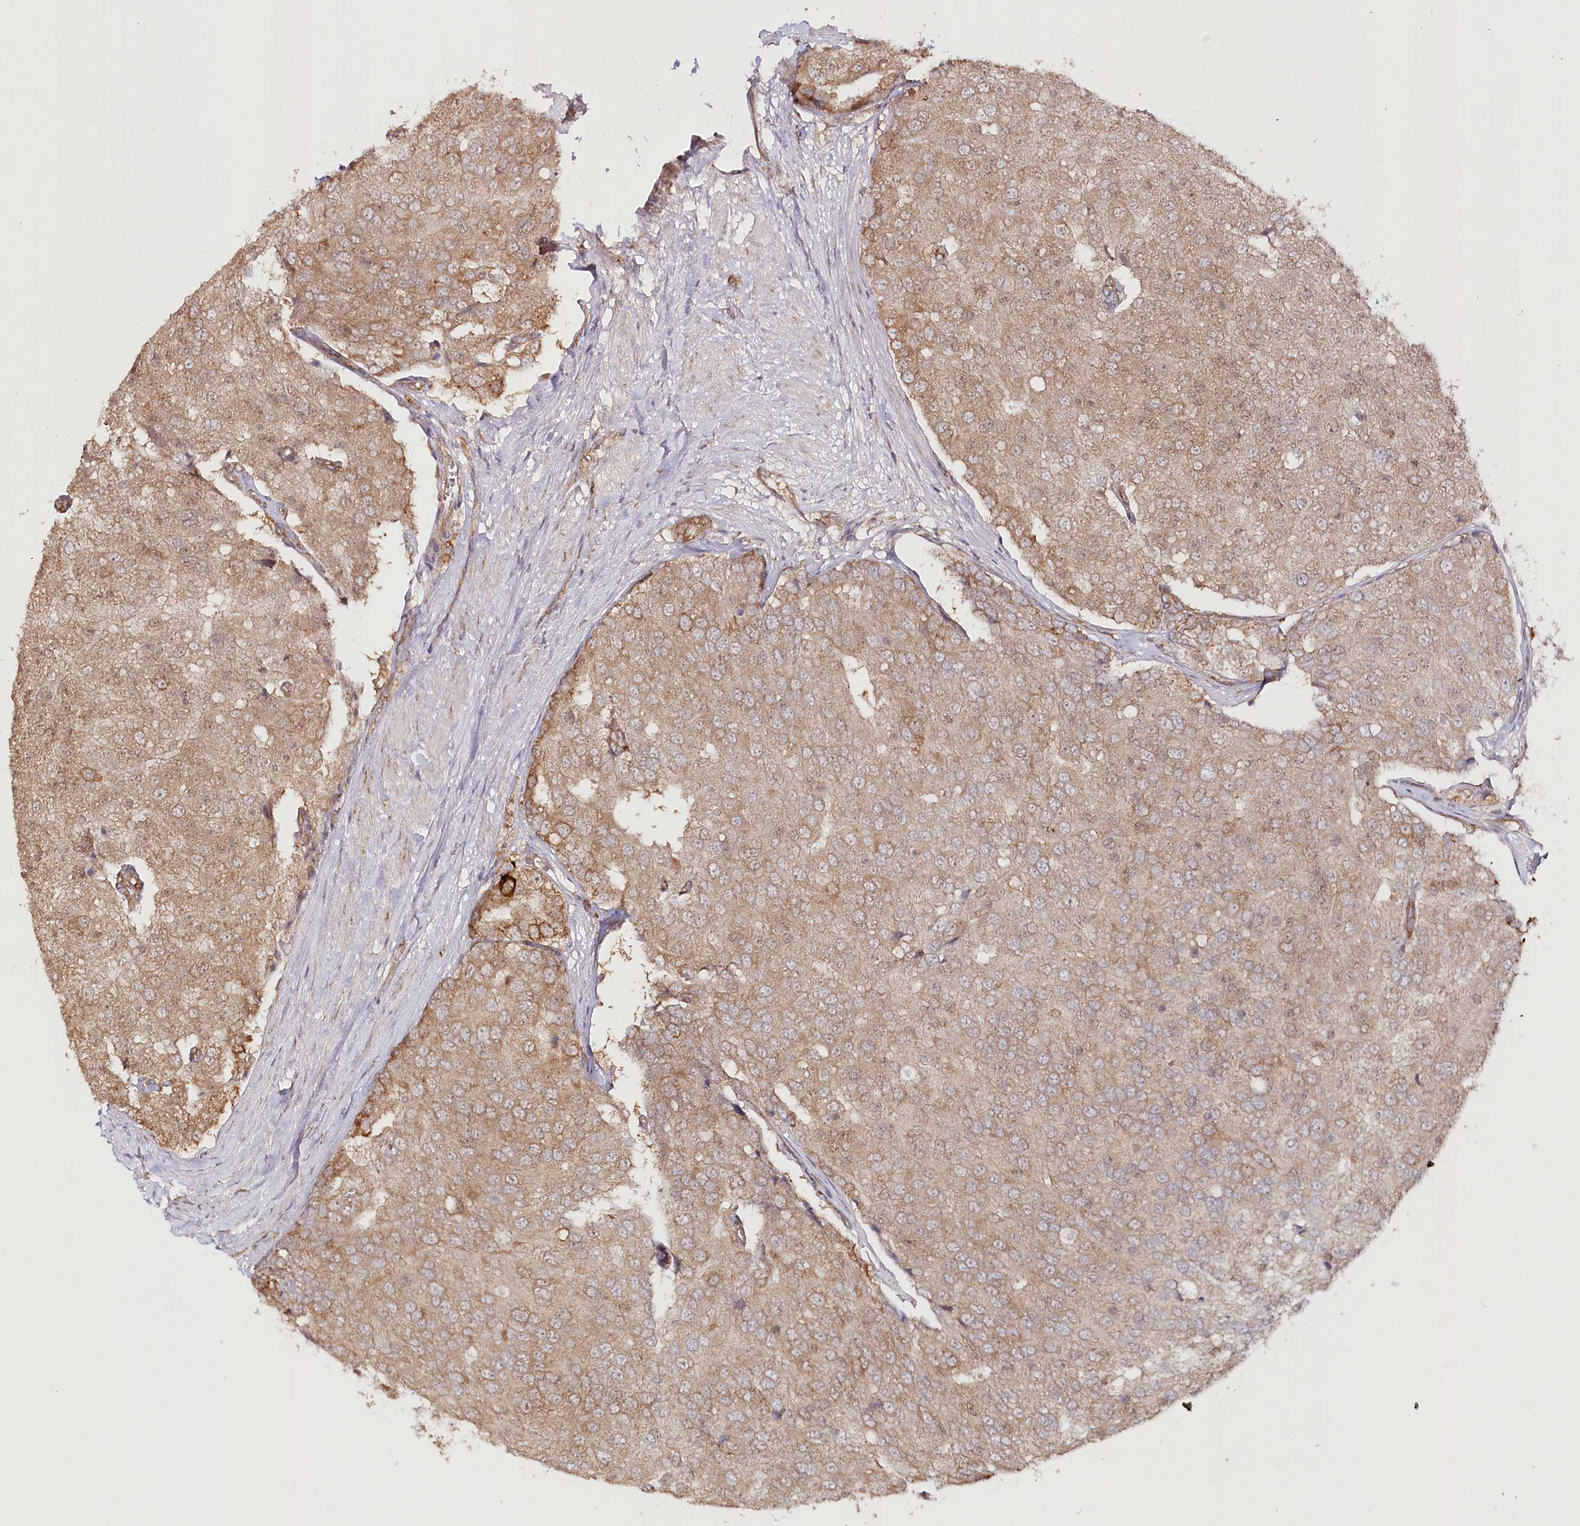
{"staining": {"intensity": "moderate", "quantity": ">75%", "location": "cytoplasmic/membranous"}, "tissue": "prostate cancer", "cell_type": "Tumor cells", "image_type": "cancer", "snomed": [{"axis": "morphology", "description": "Adenocarcinoma, High grade"}, {"axis": "topography", "description": "Prostate"}], "caption": "A photomicrograph of prostate cancer (high-grade adenocarcinoma) stained for a protein shows moderate cytoplasmic/membranous brown staining in tumor cells.", "gene": "OTUD4", "patient": {"sex": "male", "age": 50}}